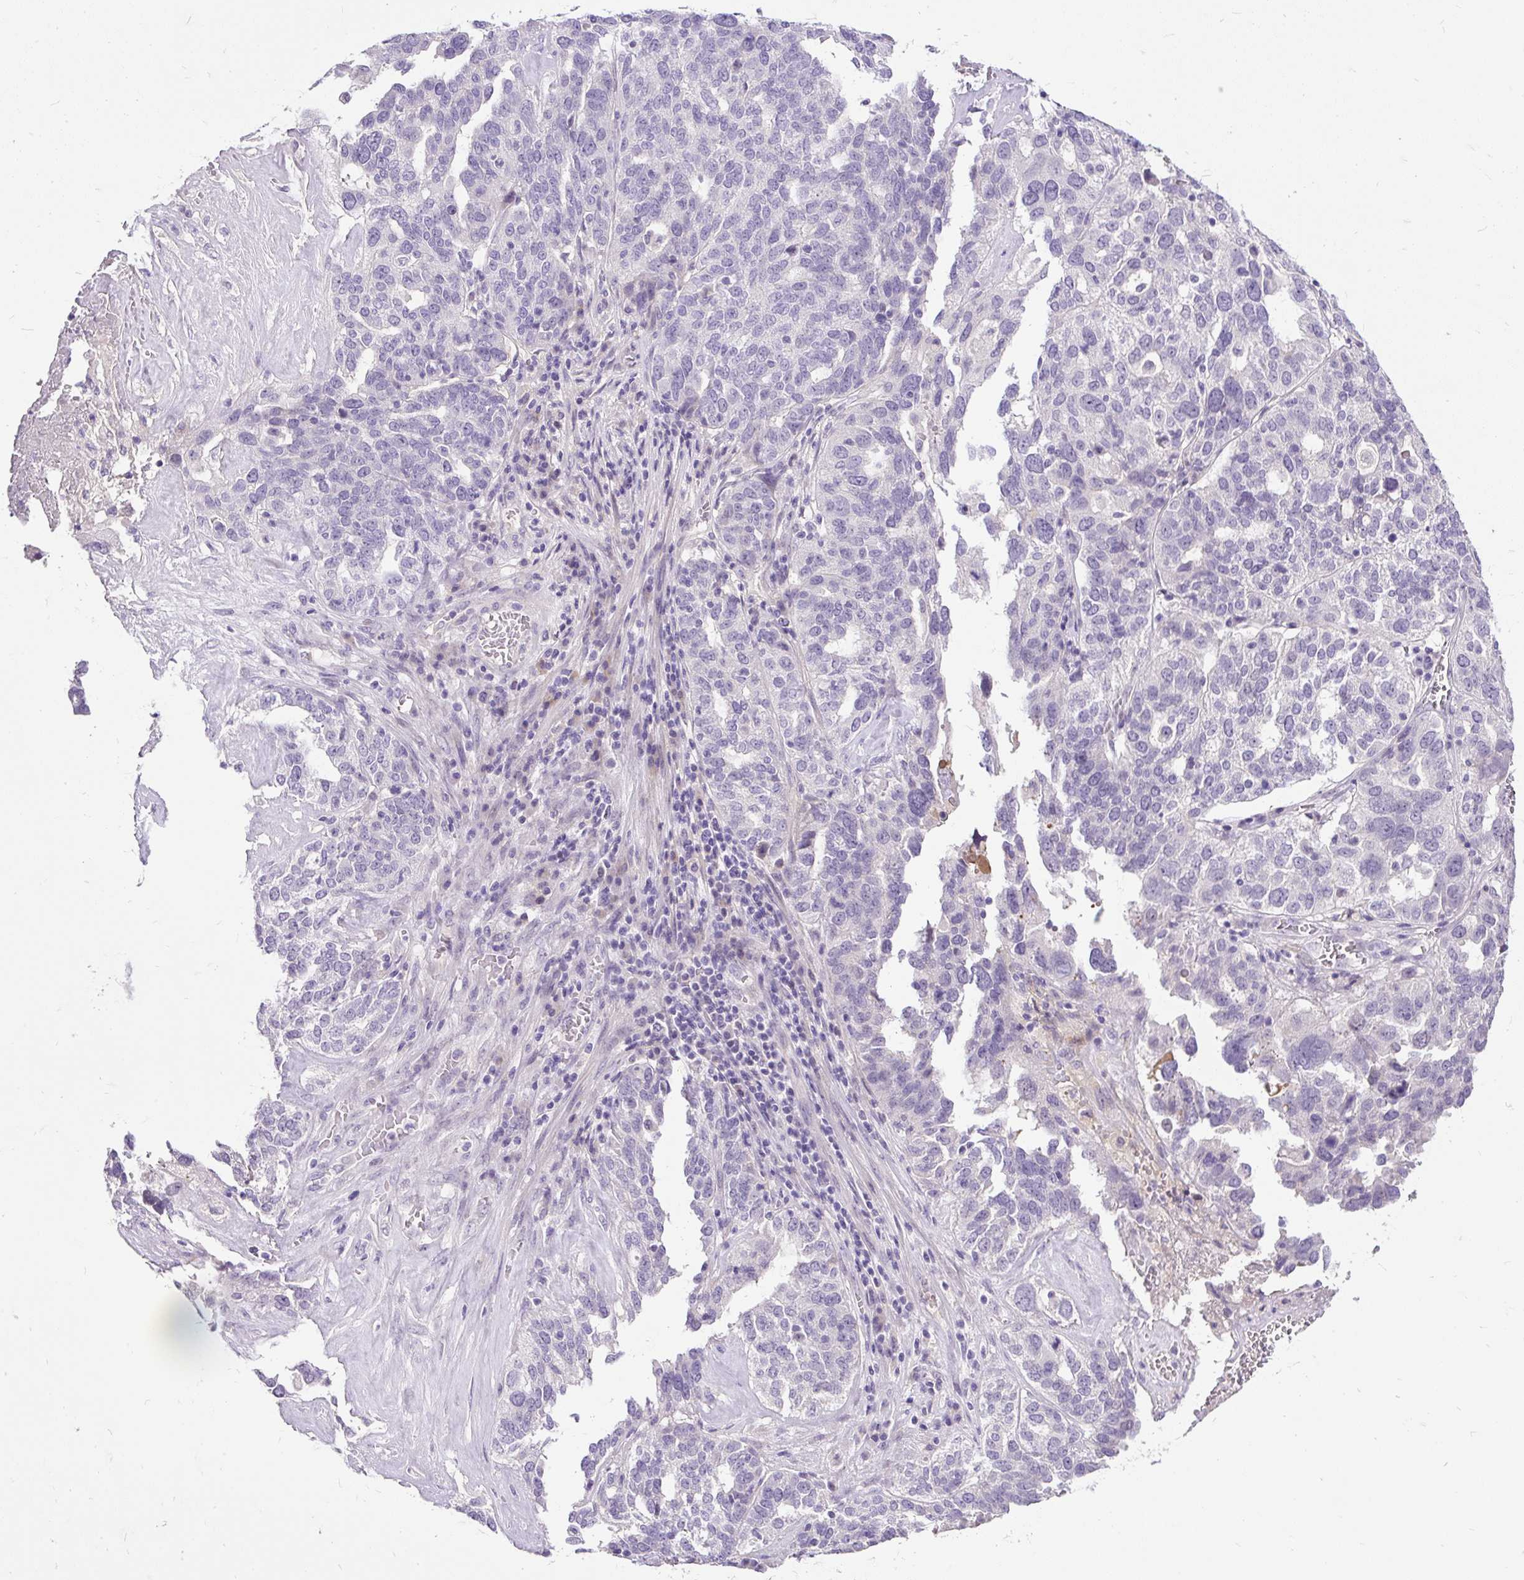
{"staining": {"intensity": "negative", "quantity": "none", "location": "none"}, "tissue": "ovarian cancer", "cell_type": "Tumor cells", "image_type": "cancer", "snomed": [{"axis": "morphology", "description": "Cystadenocarcinoma, serous, NOS"}, {"axis": "topography", "description": "Ovary"}], "caption": "A high-resolution micrograph shows IHC staining of ovarian cancer (serous cystadenocarcinoma), which shows no significant positivity in tumor cells.", "gene": "KRTAP20-3", "patient": {"sex": "female", "age": 59}}